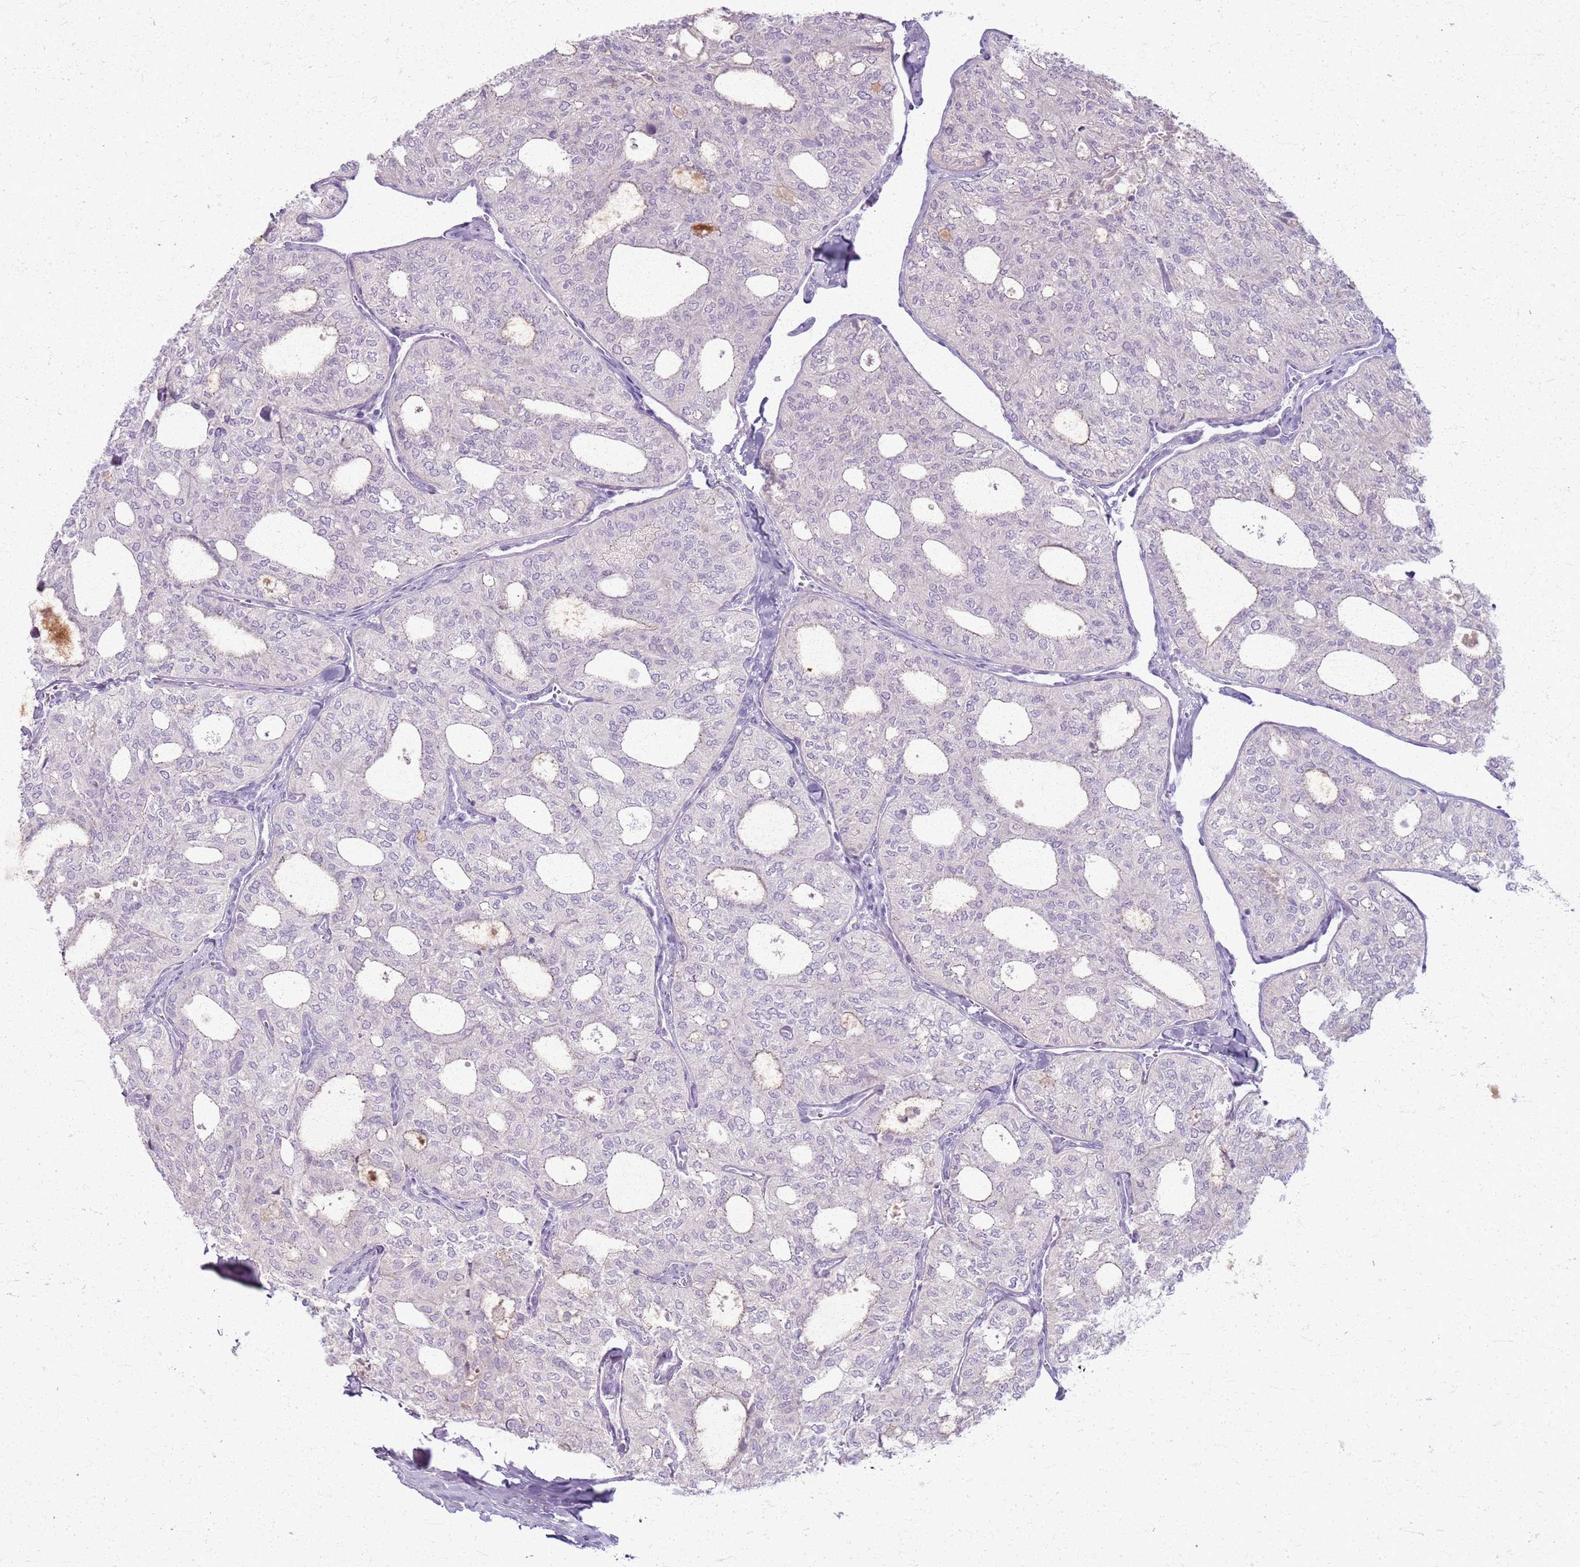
{"staining": {"intensity": "negative", "quantity": "none", "location": "none"}, "tissue": "thyroid cancer", "cell_type": "Tumor cells", "image_type": "cancer", "snomed": [{"axis": "morphology", "description": "Follicular adenoma carcinoma, NOS"}, {"axis": "topography", "description": "Thyroid gland"}], "caption": "This is an immunohistochemistry (IHC) micrograph of follicular adenoma carcinoma (thyroid). There is no positivity in tumor cells.", "gene": "CSRP3", "patient": {"sex": "male", "age": 75}}